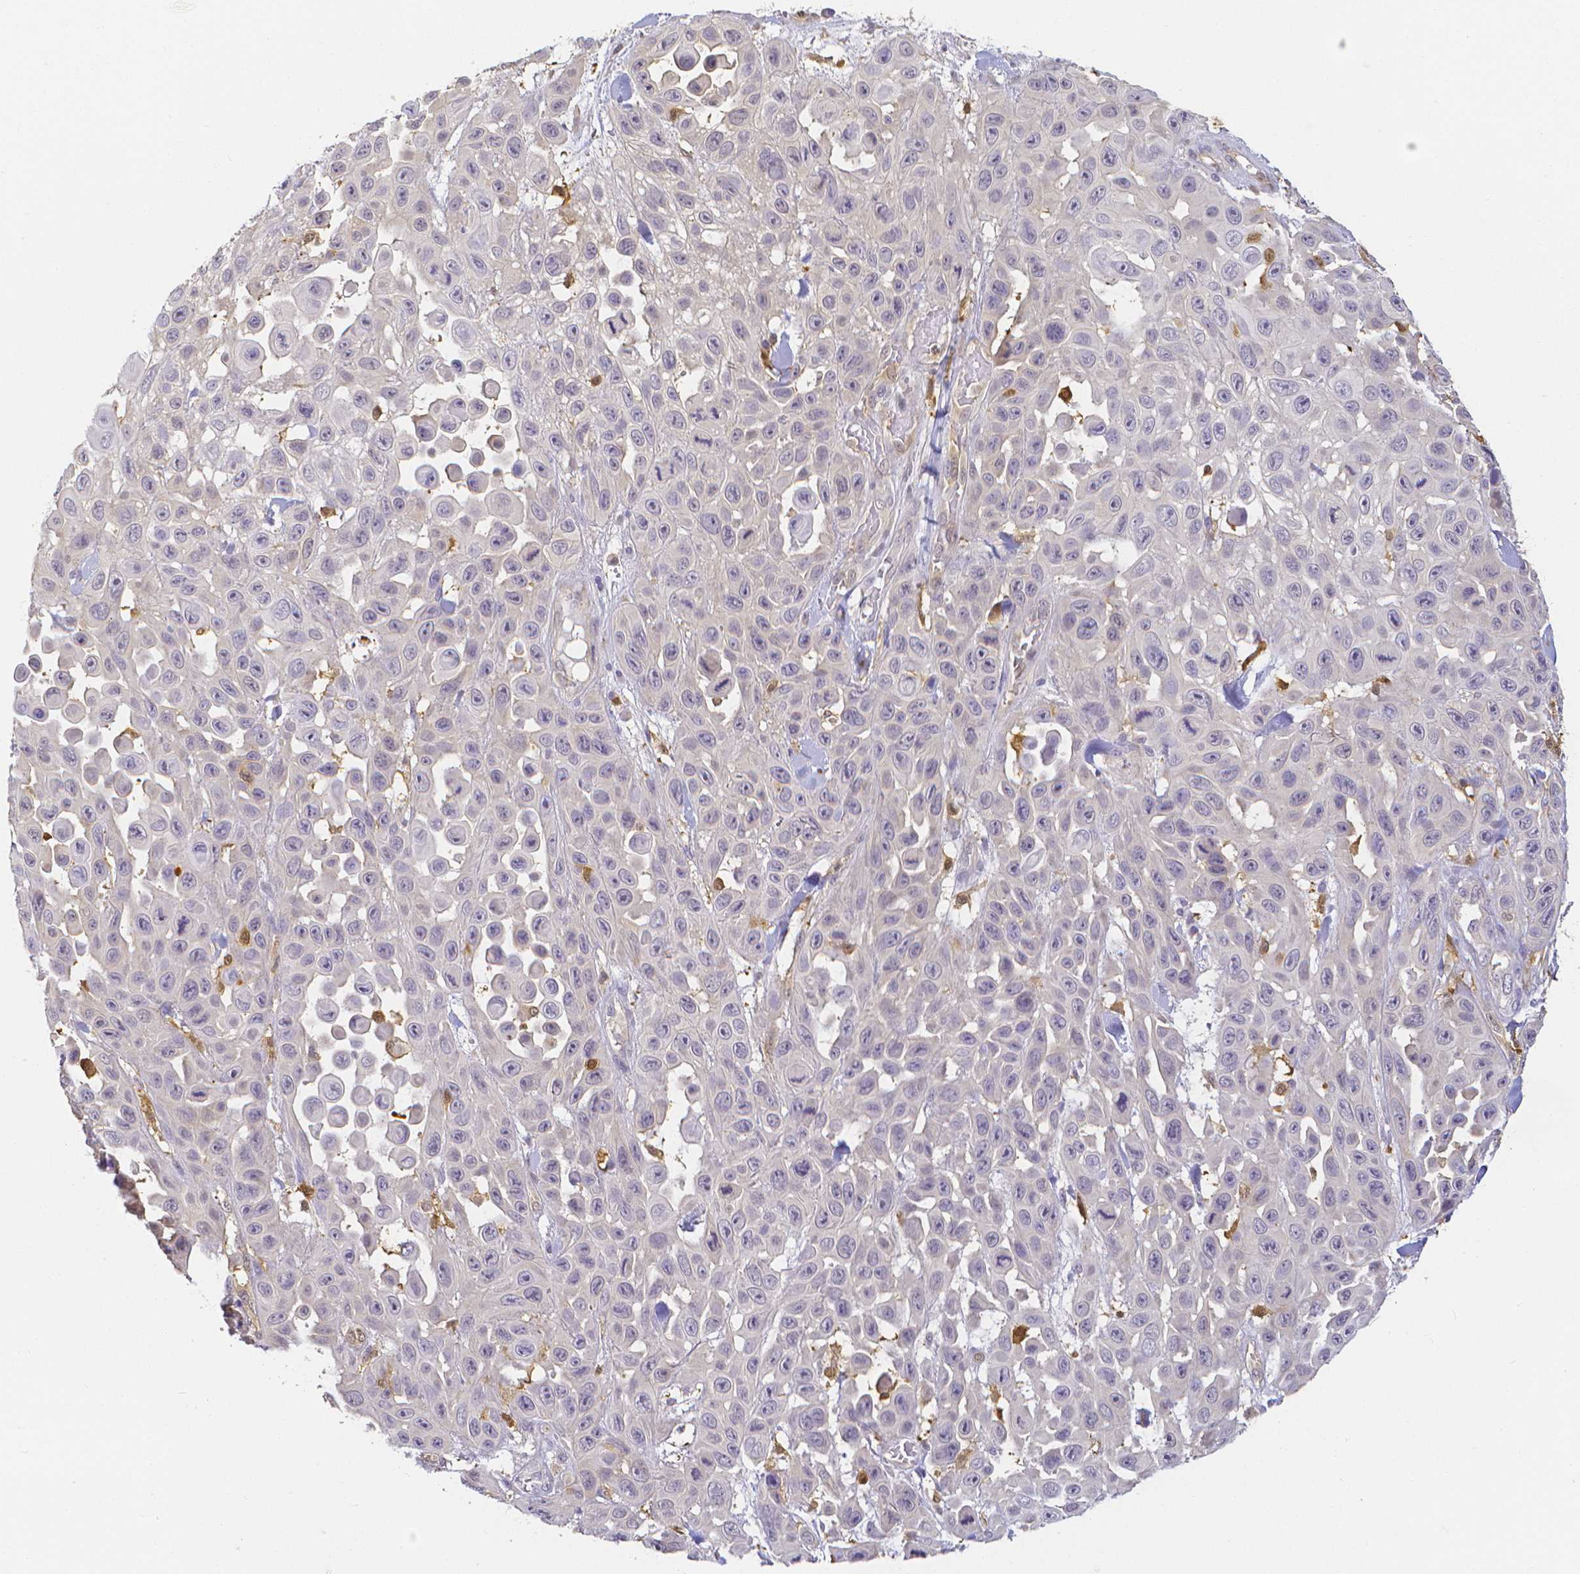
{"staining": {"intensity": "negative", "quantity": "none", "location": "none"}, "tissue": "skin cancer", "cell_type": "Tumor cells", "image_type": "cancer", "snomed": [{"axis": "morphology", "description": "Squamous cell carcinoma, NOS"}, {"axis": "topography", "description": "Skin"}], "caption": "Skin cancer (squamous cell carcinoma) was stained to show a protein in brown. There is no significant staining in tumor cells. (Stains: DAB (3,3'-diaminobenzidine) immunohistochemistry with hematoxylin counter stain, Microscopy: brightfield microscopy at high magnification).", "gene": "COTL1", "patient": {"sex": "male", "age": 81}}